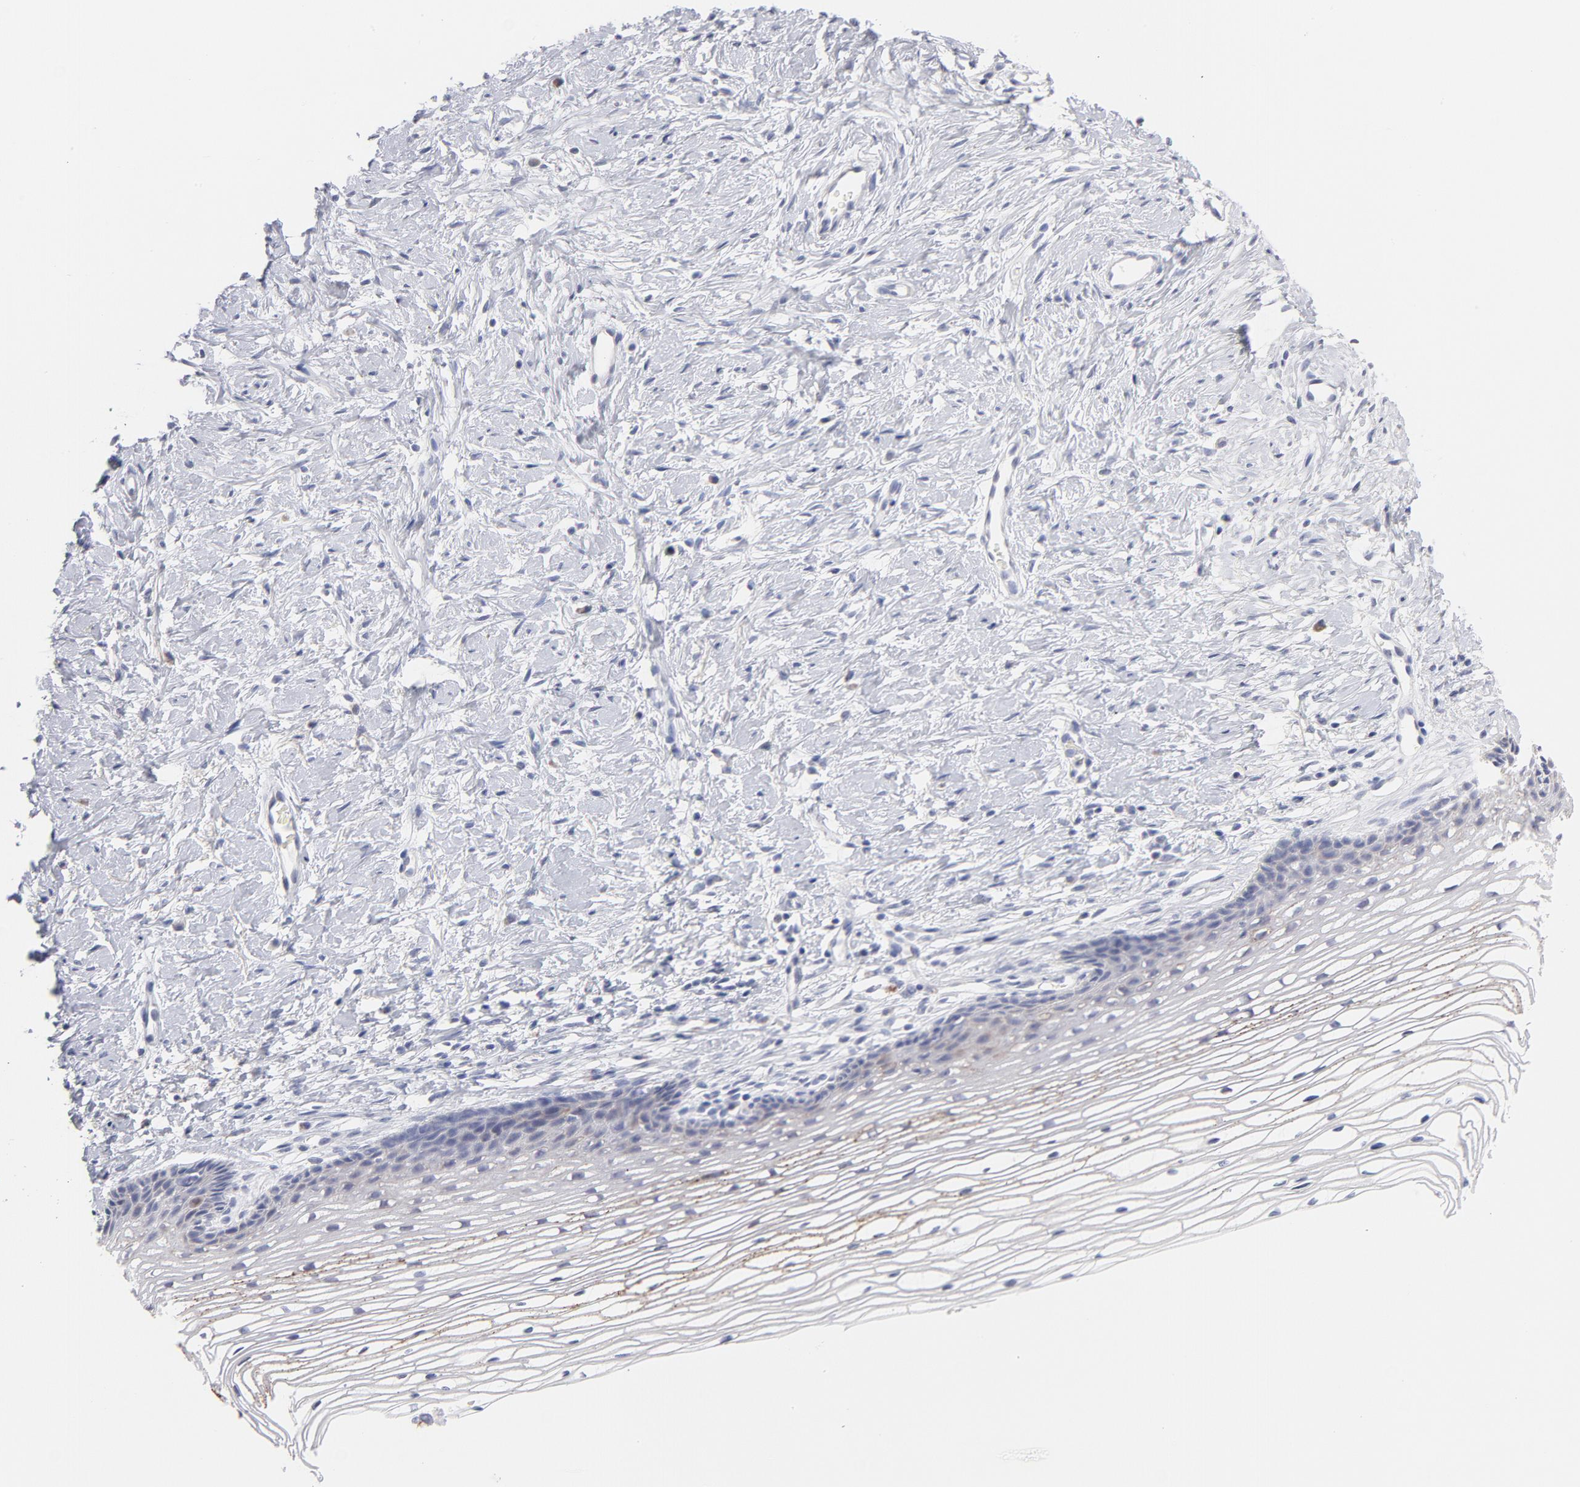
{"staining": {"intensity": "moderate", "quantity": ">75%", "location": "cytoplasmic/membranous"}, "tissue": "cervix", "cell_type": "Glandular cells", "image_type": "normal", "snomed": [{"axis": "morphology", "description": "Normal tissue, NOS"}, {"axis": "topography", "description": "Cervix"}], "caption": "An IHC histopathology image of normal tissue is shown. Protein staining in brown highlights moderate cytoplasmic/membranous positivity in cervix within glandular cells.", "gene": "TST", "patient": {"sex": "female", "age": 77}}